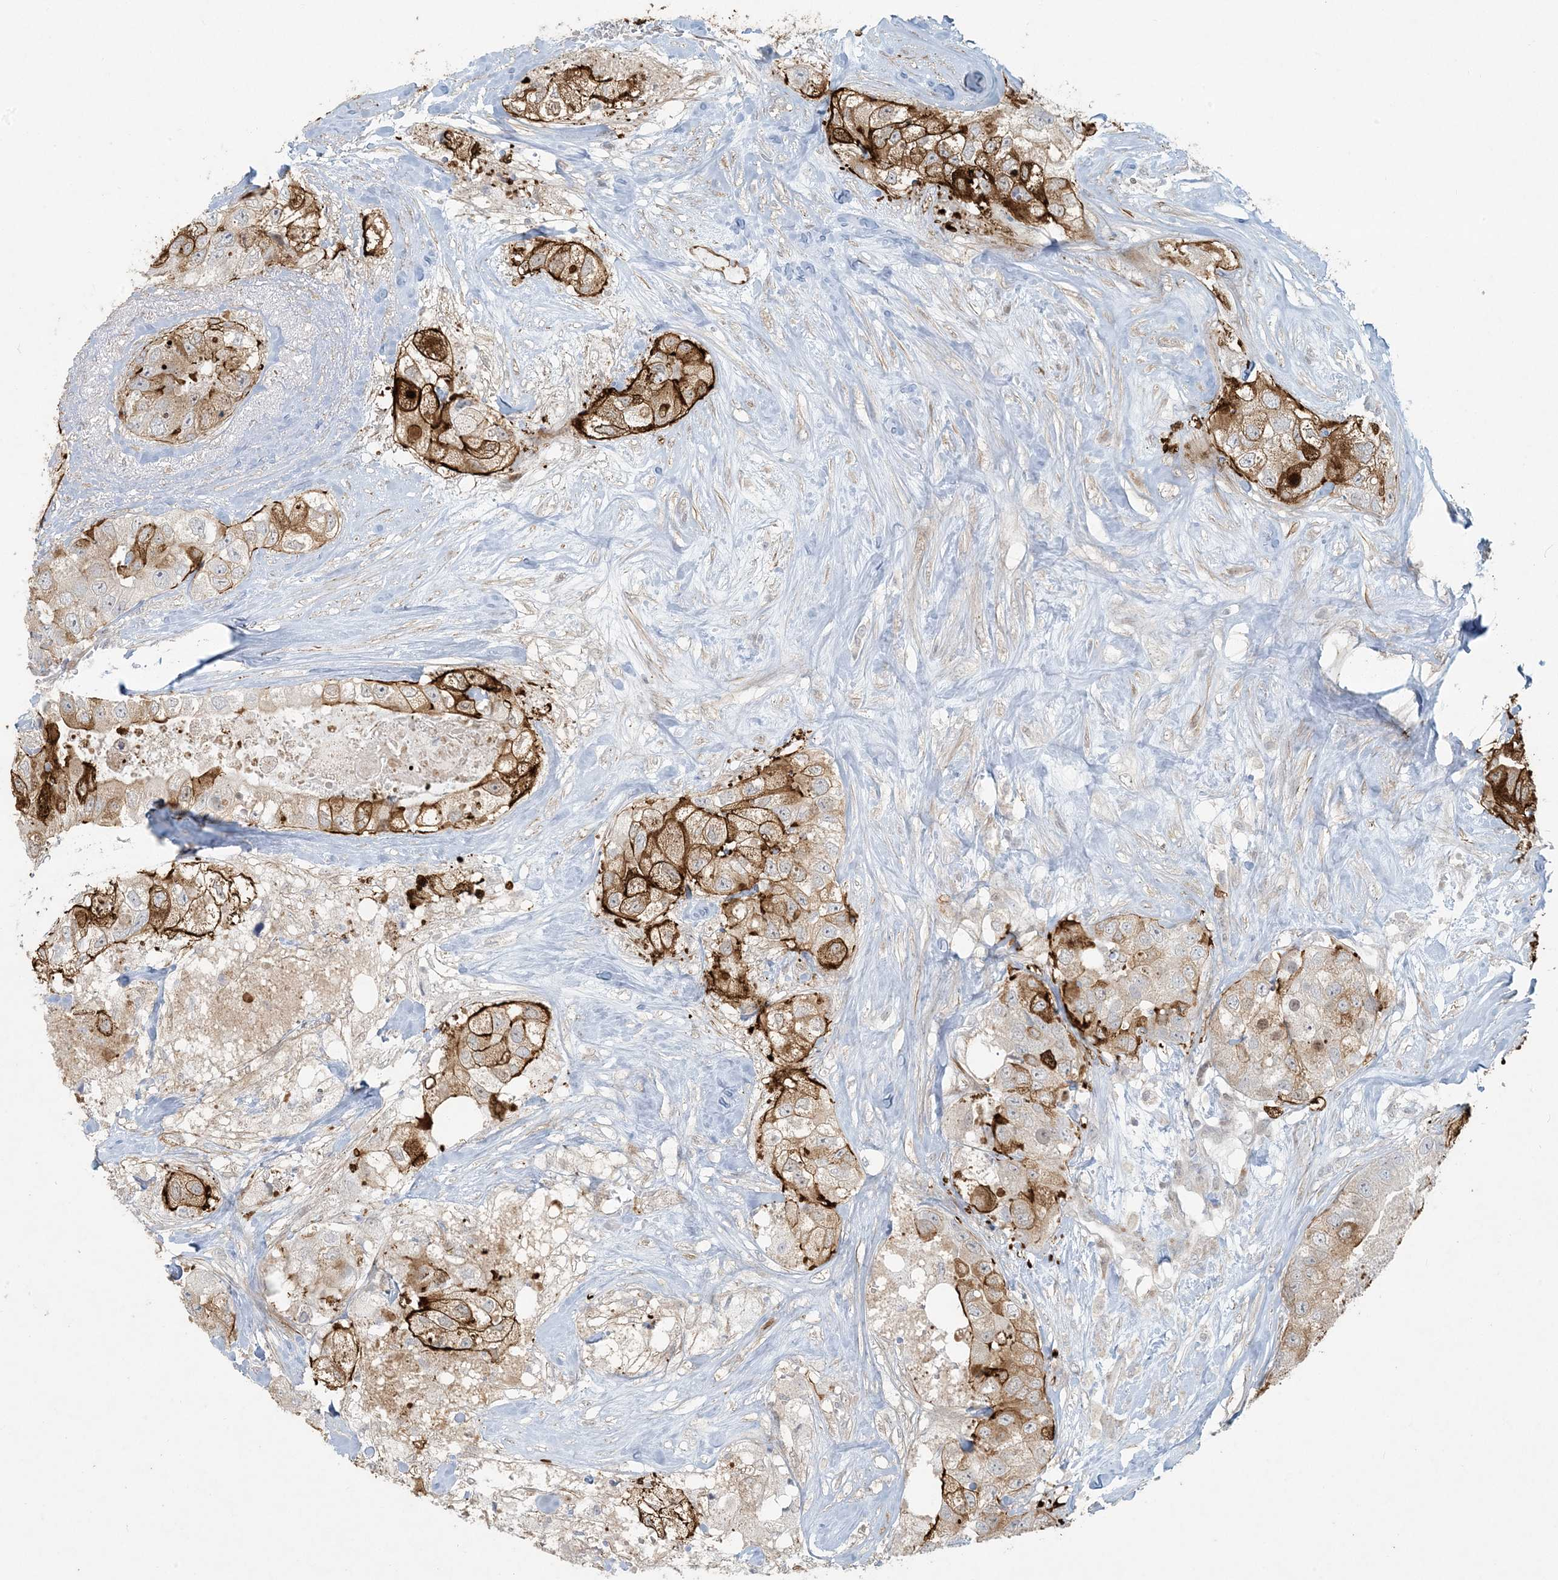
{"staining": {"intensity": "strong", "quantity": "25%-75%", "location": "cytoplasmic/membranous"}, "tissue": "breast cancer", "cell_type": "Tumor cells", "image_type": "cancer", "snomed": [{"axis": "morphology", "description": "Duct carcinoma"}, {"axis": "topography", "description": "Breast"}], "caption": "Breast infiltrating ductal carcinoma tissue displays strong cytoplasmic/membranous expression in approximately 25%-75% of tumor cells, visualized by immunohistochemistry. (Stains: DAB in brown, nuclei in blue, Microscopy: brightfield microscopy at high magnification).", "gene": "BCORL1", "patient": {"sex": "female", "age": 62}}